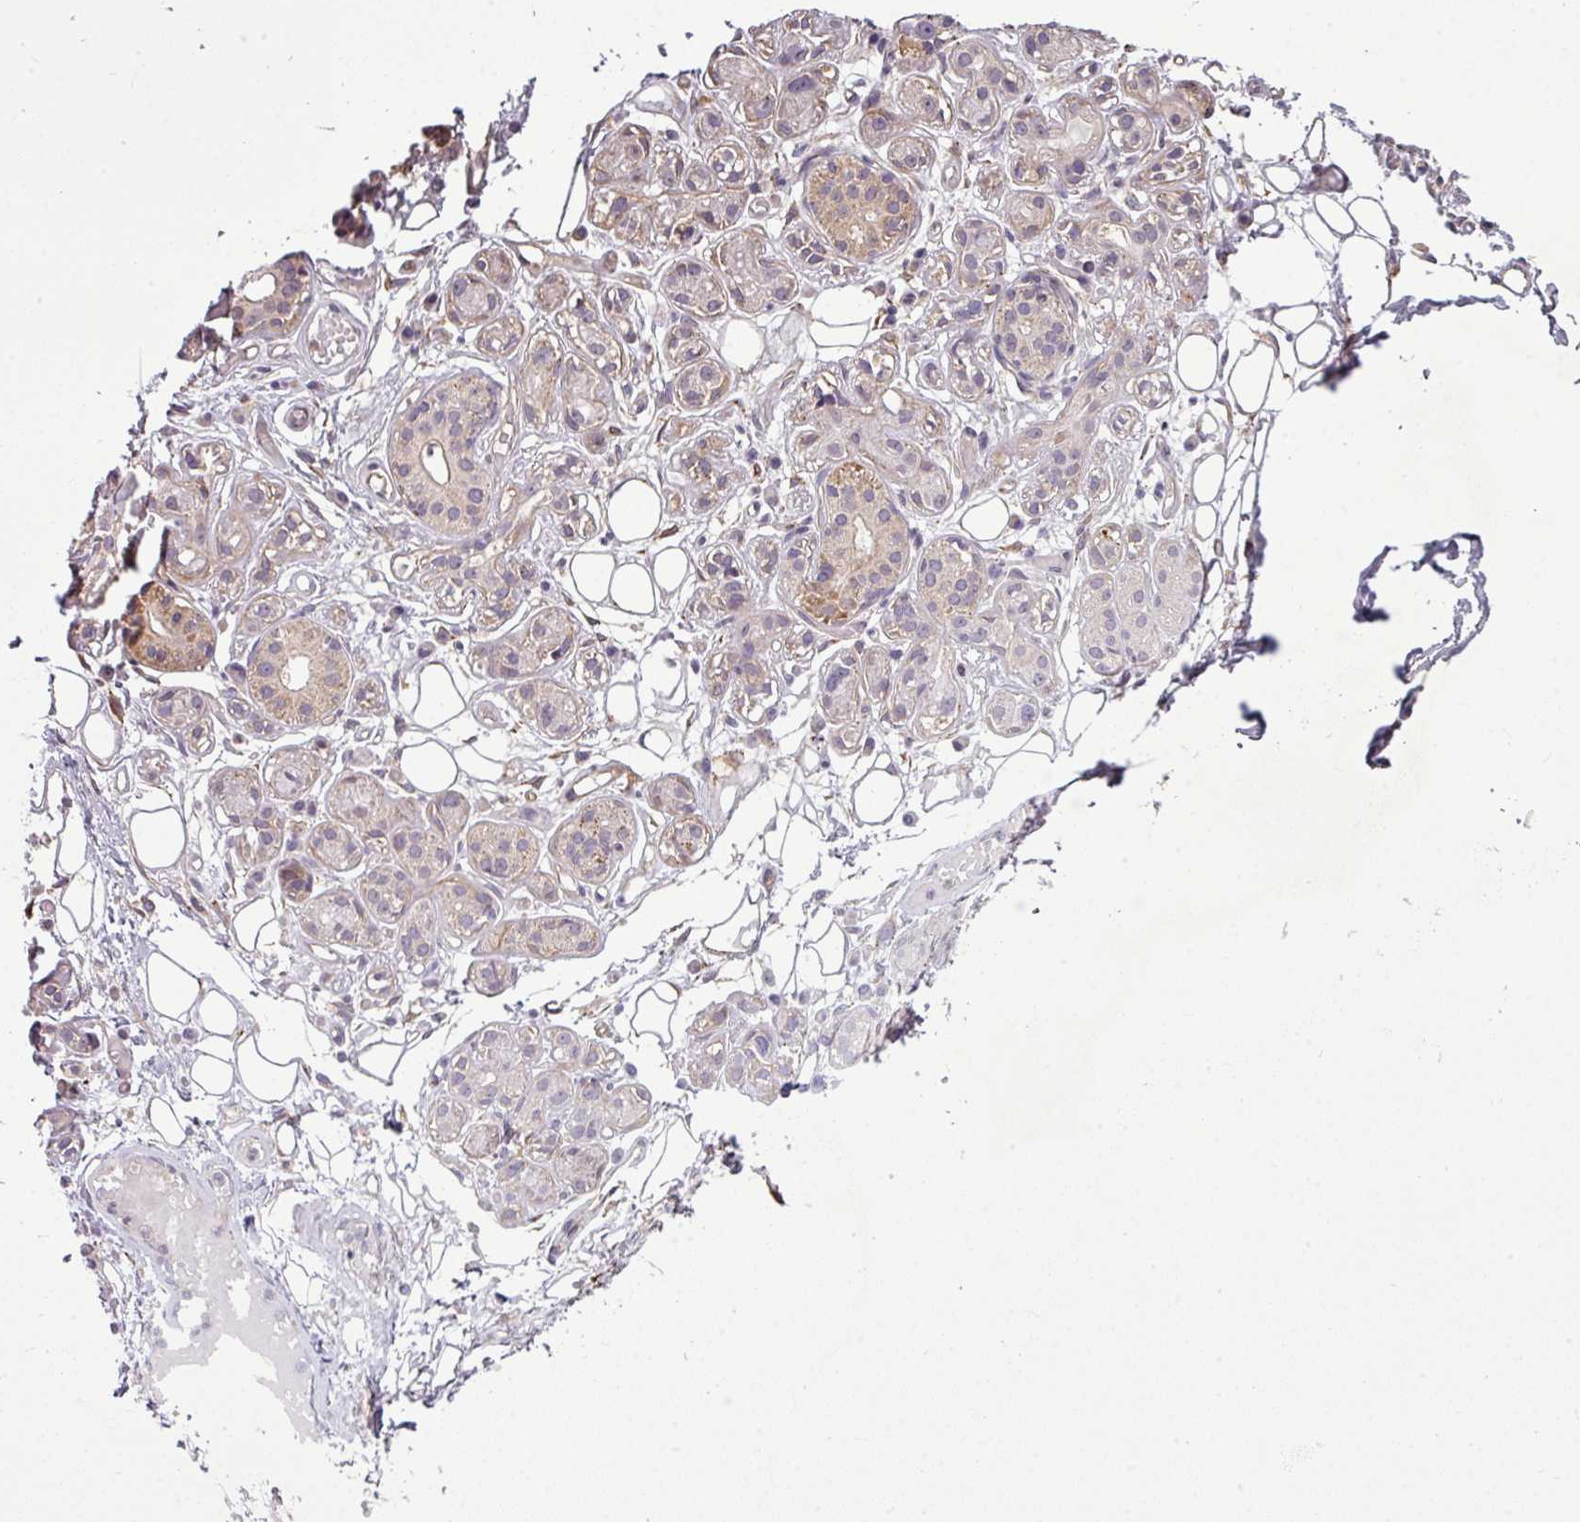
{"staining": {"intensity": "moderate", "quantity": "<25%", "location": "cytoplasmic/membranous"}, "tissue": "salivary gland", "cell_type": "Glandular cells", "image_type": "normal", "snomed": [{"axis": "morphology", "description": "Normal tissue, NOS"}, {"axis": "topography", "description": "Salivary gland"}], "caption": "The histopathology image exhibits staining of normal salivary gland, revealing moderate cytoplasmic/membranous protein expression (brown color) within glandular cells. (Stains: DAB (3,3'-diaminobenzidine) in brown, nuclei in blue, Microscopy: brightfield microscopy at high magnification).", "gene": "ZNF35", "patient": {"sex": "male", "age": 54}}